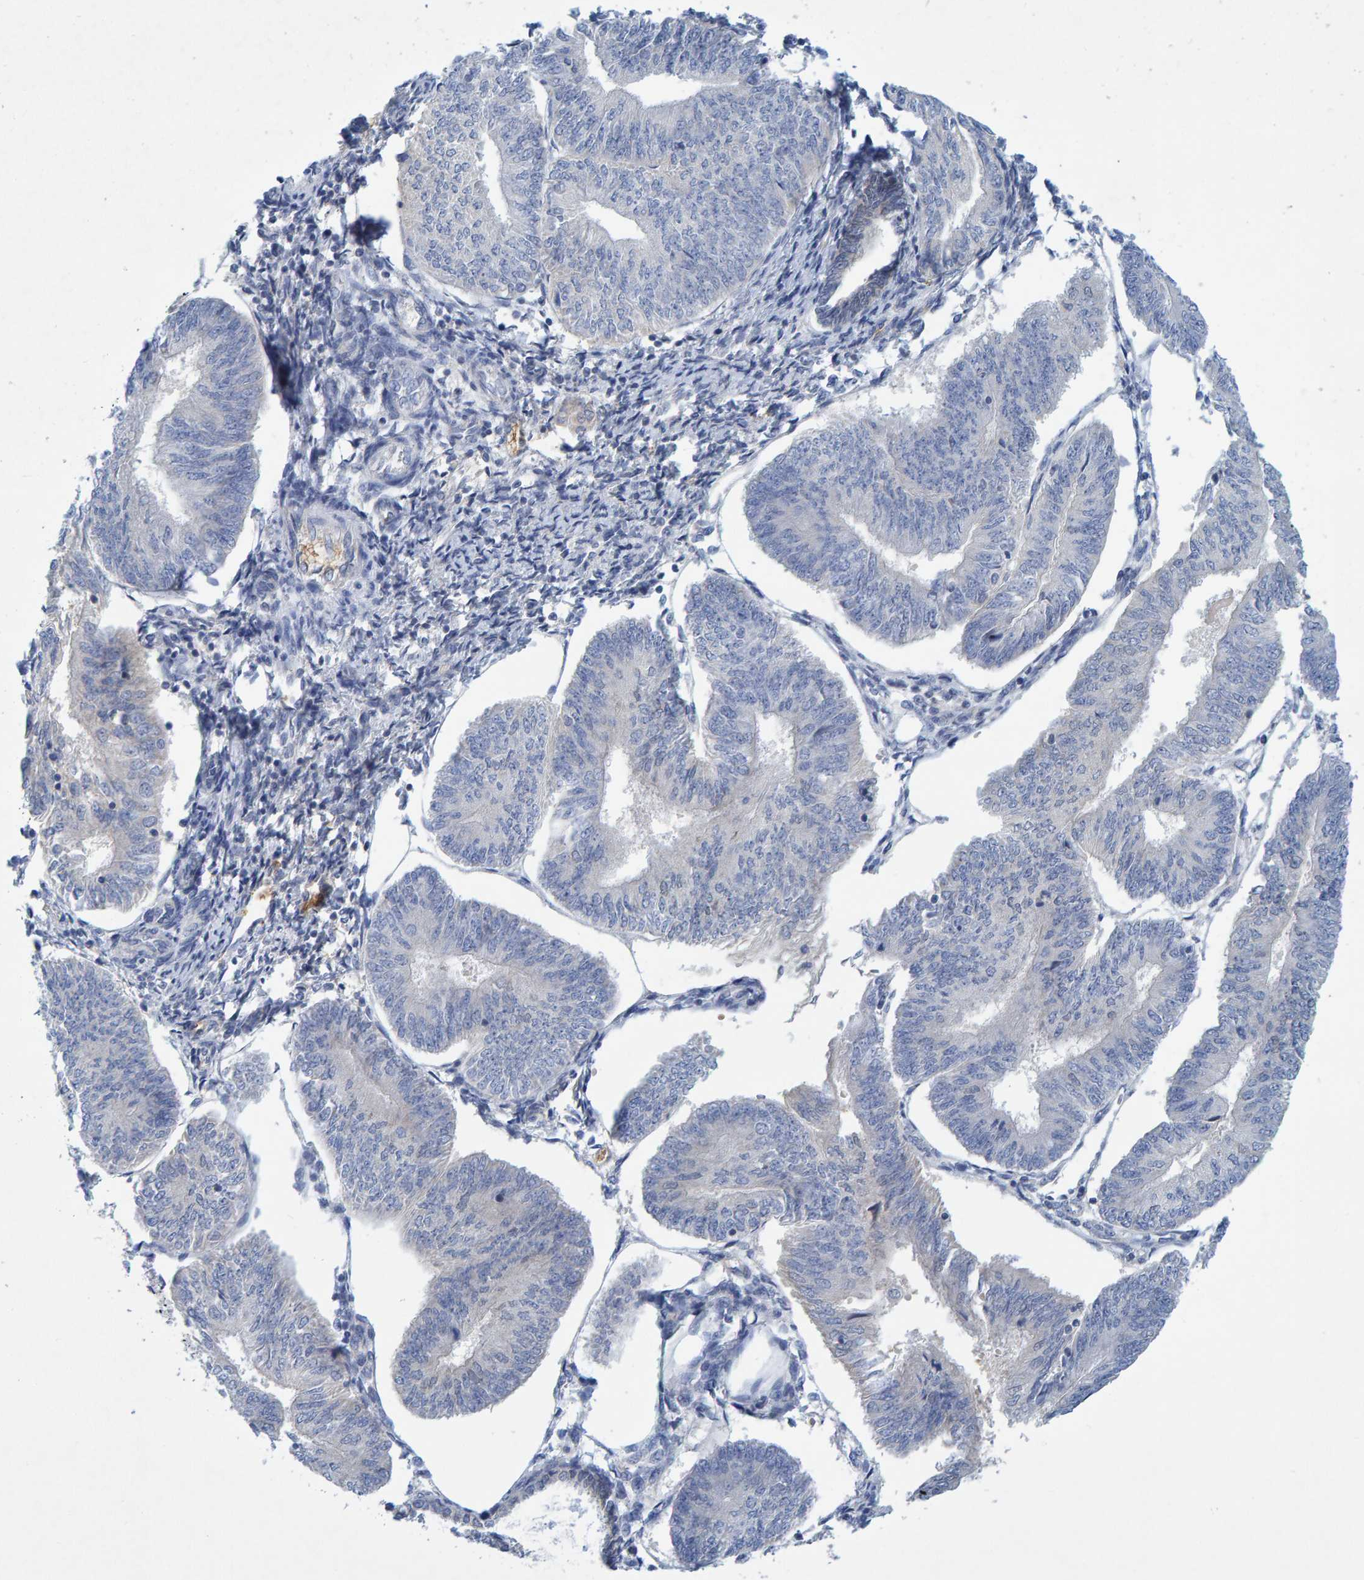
{"staining": {"intensity": "negative", "quantity": "none", "location": "none"}, "tissue": "endometrial cancer", "cell_type": "Tumor cells", "image_type": "cancer", "snomed": [{"axis": "morphology", "description": "Adenocarcinoma, NOS"}, {"axis": "topography", "description": "Endometrium"}], "caption": "High magnification brightfield microscopy of endometrial adenocarcinoma stained with DAB (3,3'-diaminobenzidine) (brown) and counterstained with hematoxylin (blue): tumor cells show no significant staining. Nuclei are stained in blue.", "gene": "ALAD", "patient": {"sex": "female", "age": 58}}